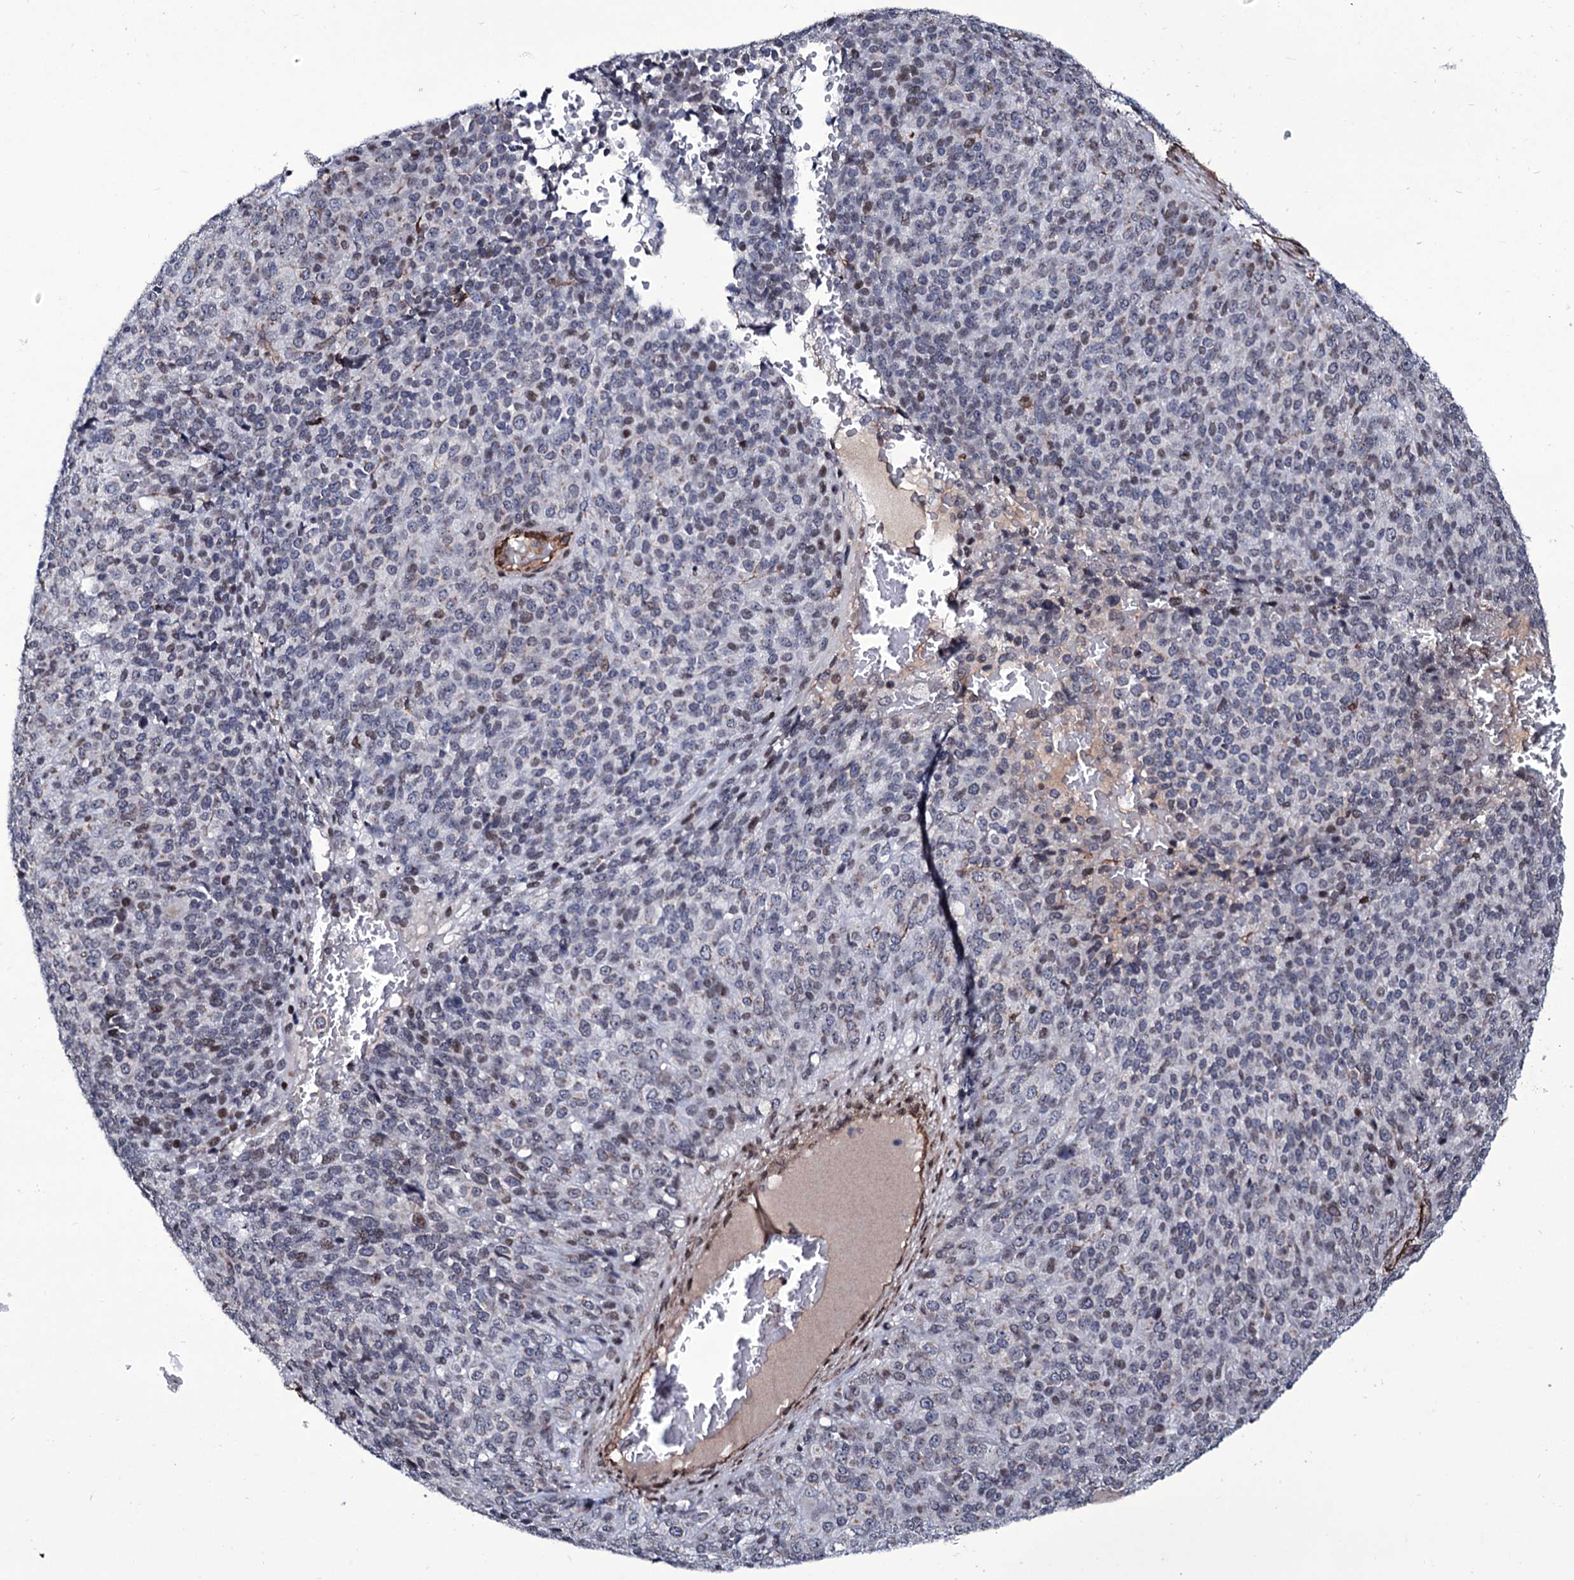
{"staining": {"intensity": "moderate", "quantity": "<25%", "location": "nuclear"}, "tissue": "melanoma", "cell_type": "Tumor cells", "image_type": "cancer", "snomed": [{"axis": "morphology", "description": "Malignant melanoma, Metastatic site"}, {"axis": "topography", "description": "Brain"}], "caption": "A brown stain shows moderate nuclear staining of a protein in human malignant melanoma (metastatic site) tumor cells.", "gene": "ZC3H12C", "patient": {"sex": "female", "age": 56}}